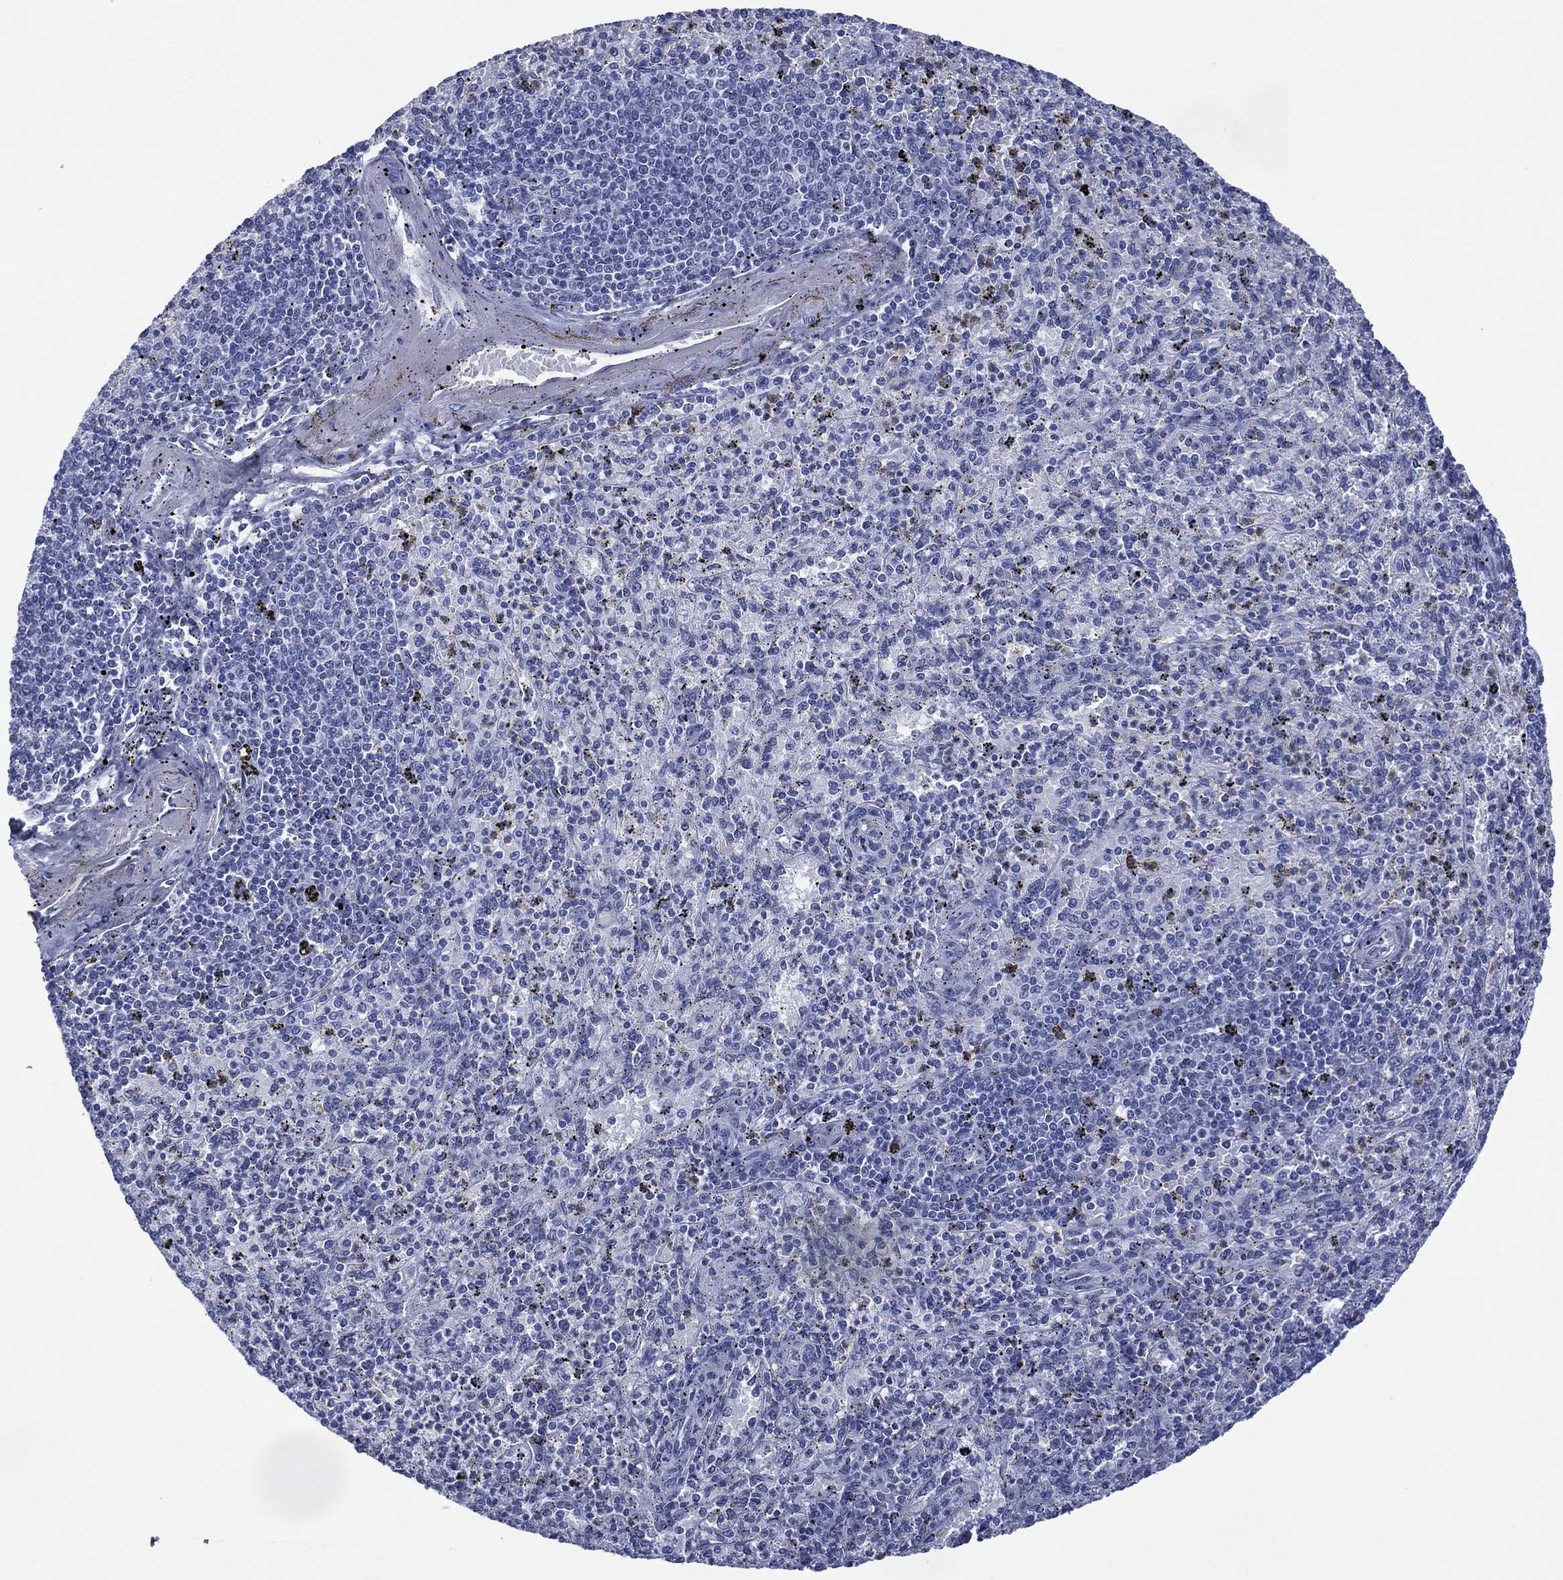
{"staining": {"intensity": "negative", "quantity": "none", "location": "none"}, "tissue": "spleen", "cell_type": "Cells in red pulp", "image_type": "normal", "snomed": [{"axis": "morphology", "description": "Normal tissue, NOS"}, {"axis": "topography", "description": "Spleen"}], "caption": "Cells in red pulp are negative for protein expression in benign human spleen. Brightfield microscopy of immunohistochemistry (IHC) stained with DAB (brown) and hematoxylin (blue), captured at high magnification.", "gene": "SIGLECL1", "patient": {"sex": "male", "age": 60}}